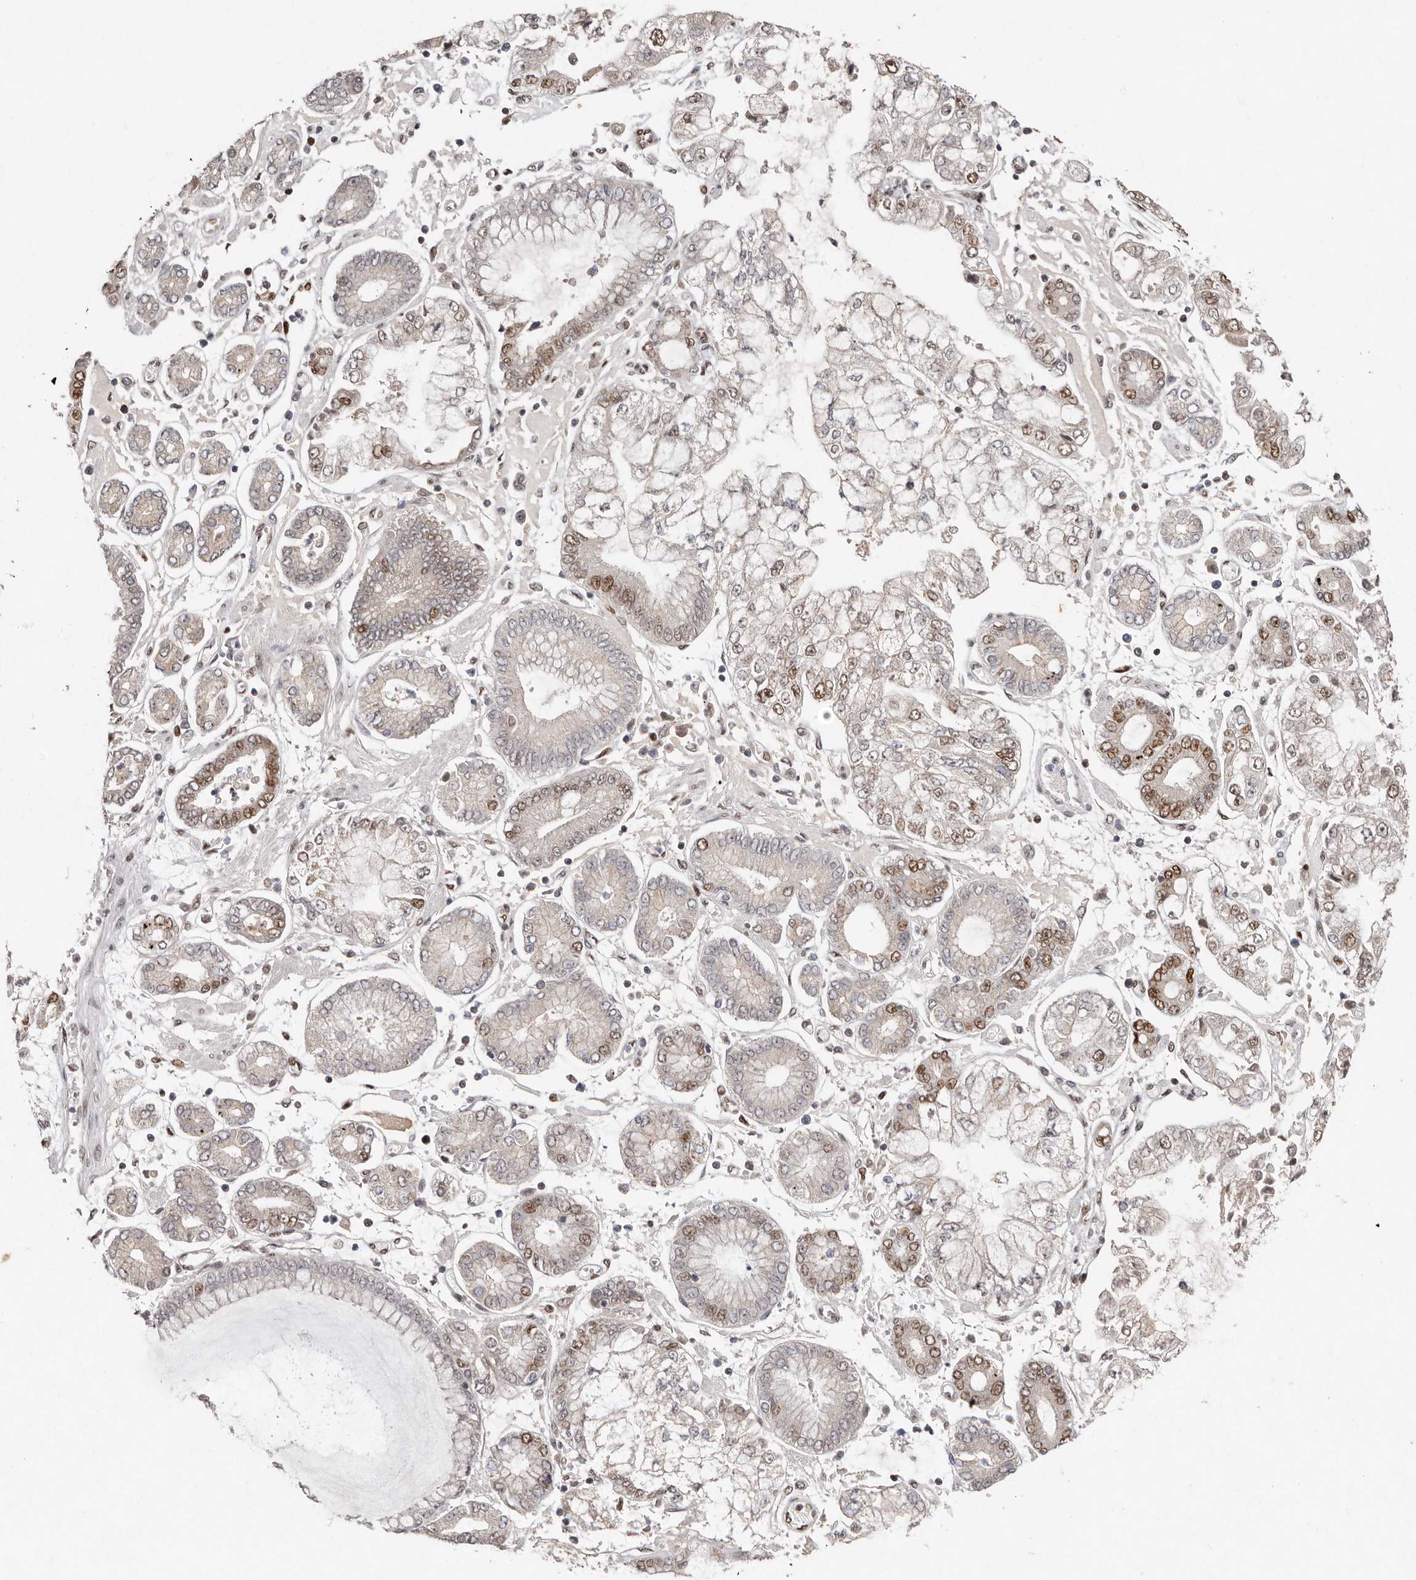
{"staining": {"intensity": "moderate", "quantity": "25%-75%", "location": "nuclear"}, "tissue": "stomach cancer", "cell_type": "Tumor cells", "image_type": "cancer", "snomed": [{"axis": "morphology", "description": "Adenocarcinoma, NOS"}, {"axis": "topography", "description": "Stomach"}], "caption": "This photomicrograph exhibits immunohistochemistry staining of stomach cancer (adenocarcinoma), with medium moderate nuclear expression in about 25%-75% of tumor cells.", "gene": "KLF7", "patient": {"sex": "male", "age": 76}}